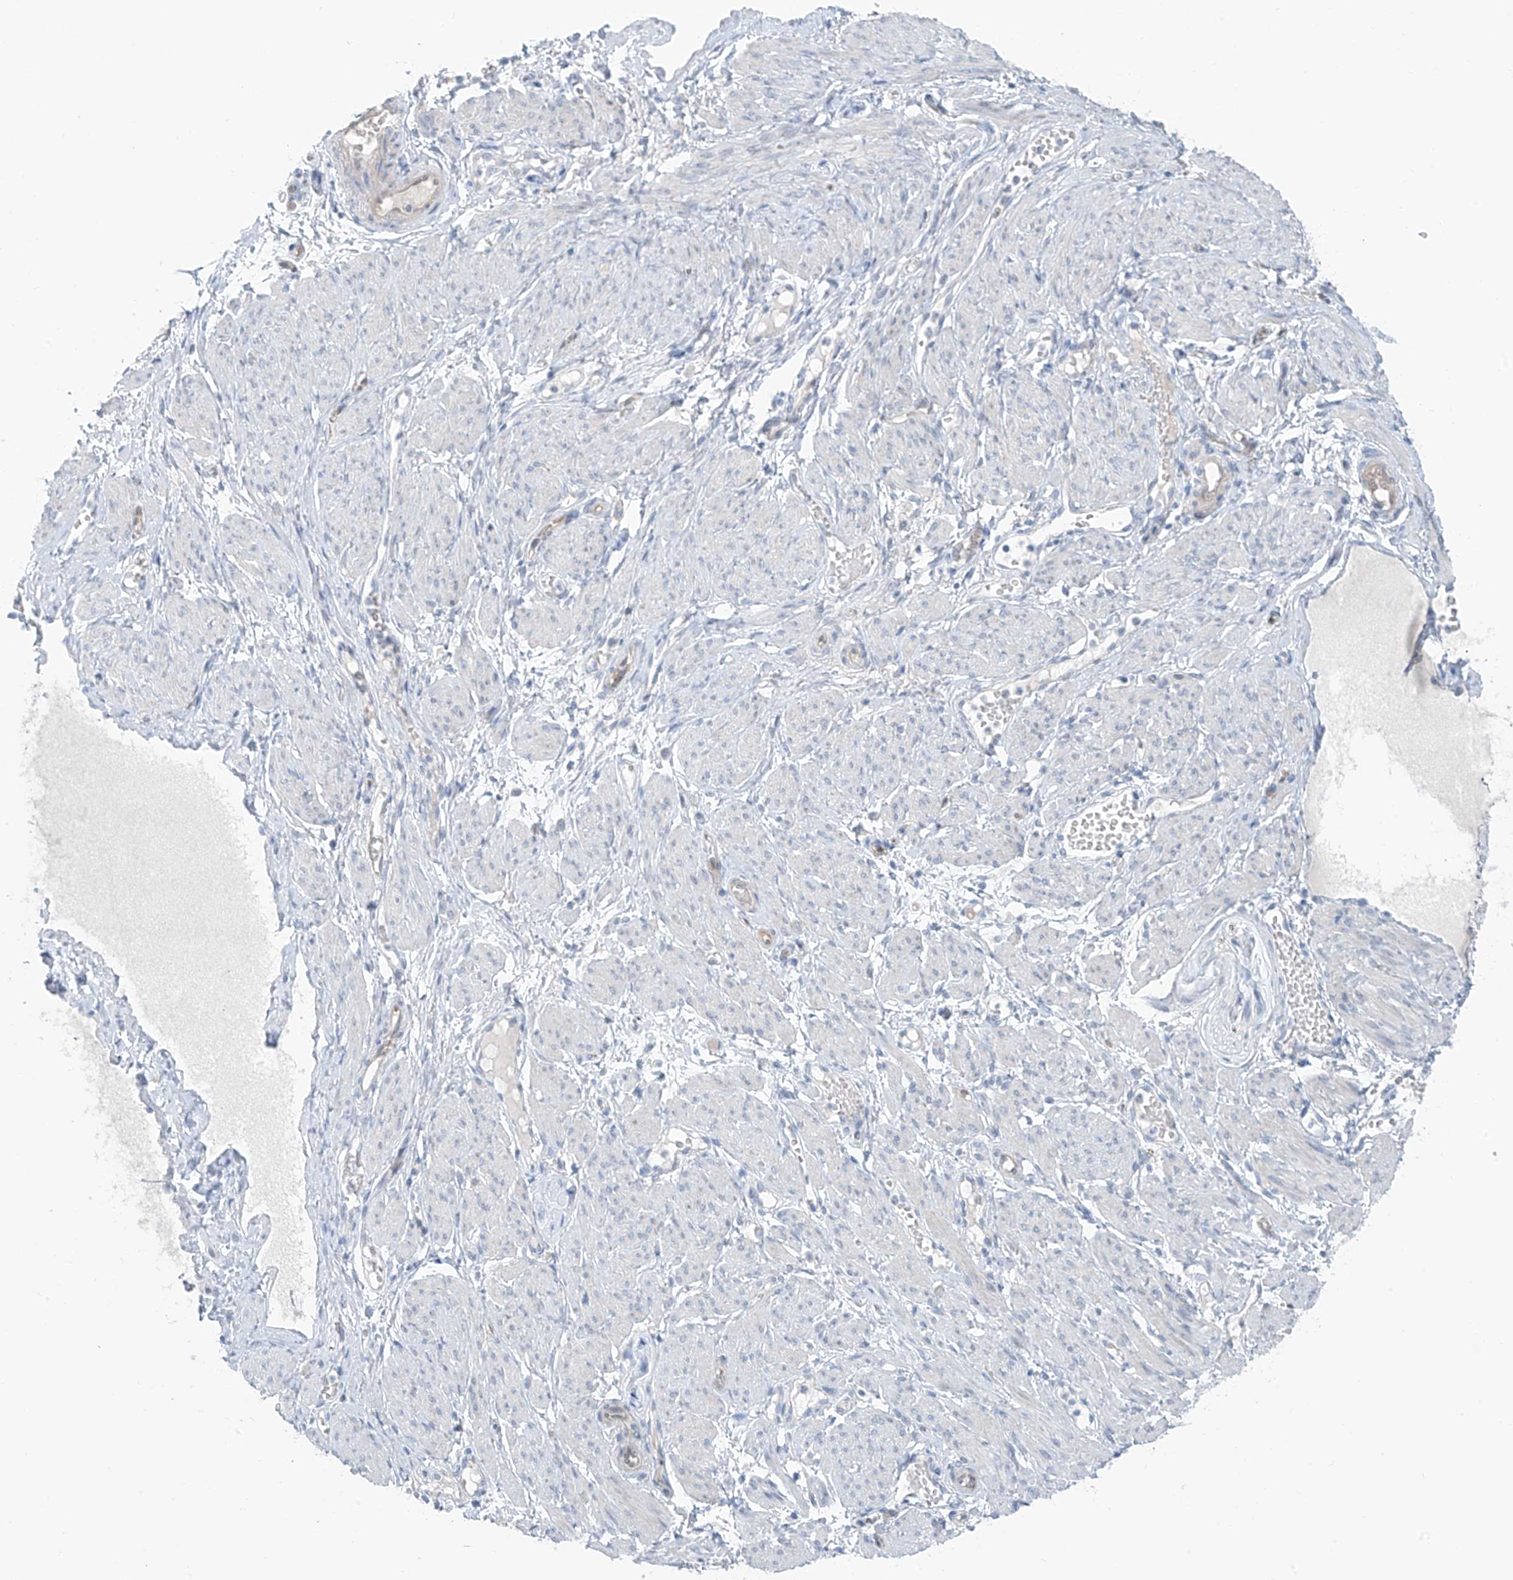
{"staining": {"intensity": "negative", "quantity": "none", "location": "none"}, "tissue": "adipose tissue", "cell_type": "Adipocytes", "image_type": "normal", "snomed": [{"axis": "morphology", "description": "Normal tissue, NOS"}, {"axis": "topography", "description": "Smooth muscle"}, {"axis": "topography", "description": "Peripheral nerve tissue"}], "caption": "Immunohistochemical staining of normal adipose tissue shows no significant expression in adipocytes. Brightfield microscopy of immunohistochemistry stained with DAB (brown) and hematoxylin (blue), captured at high magnification.", "gene": "ZNF793", "patient": {"sex": "female", "age": 39}}